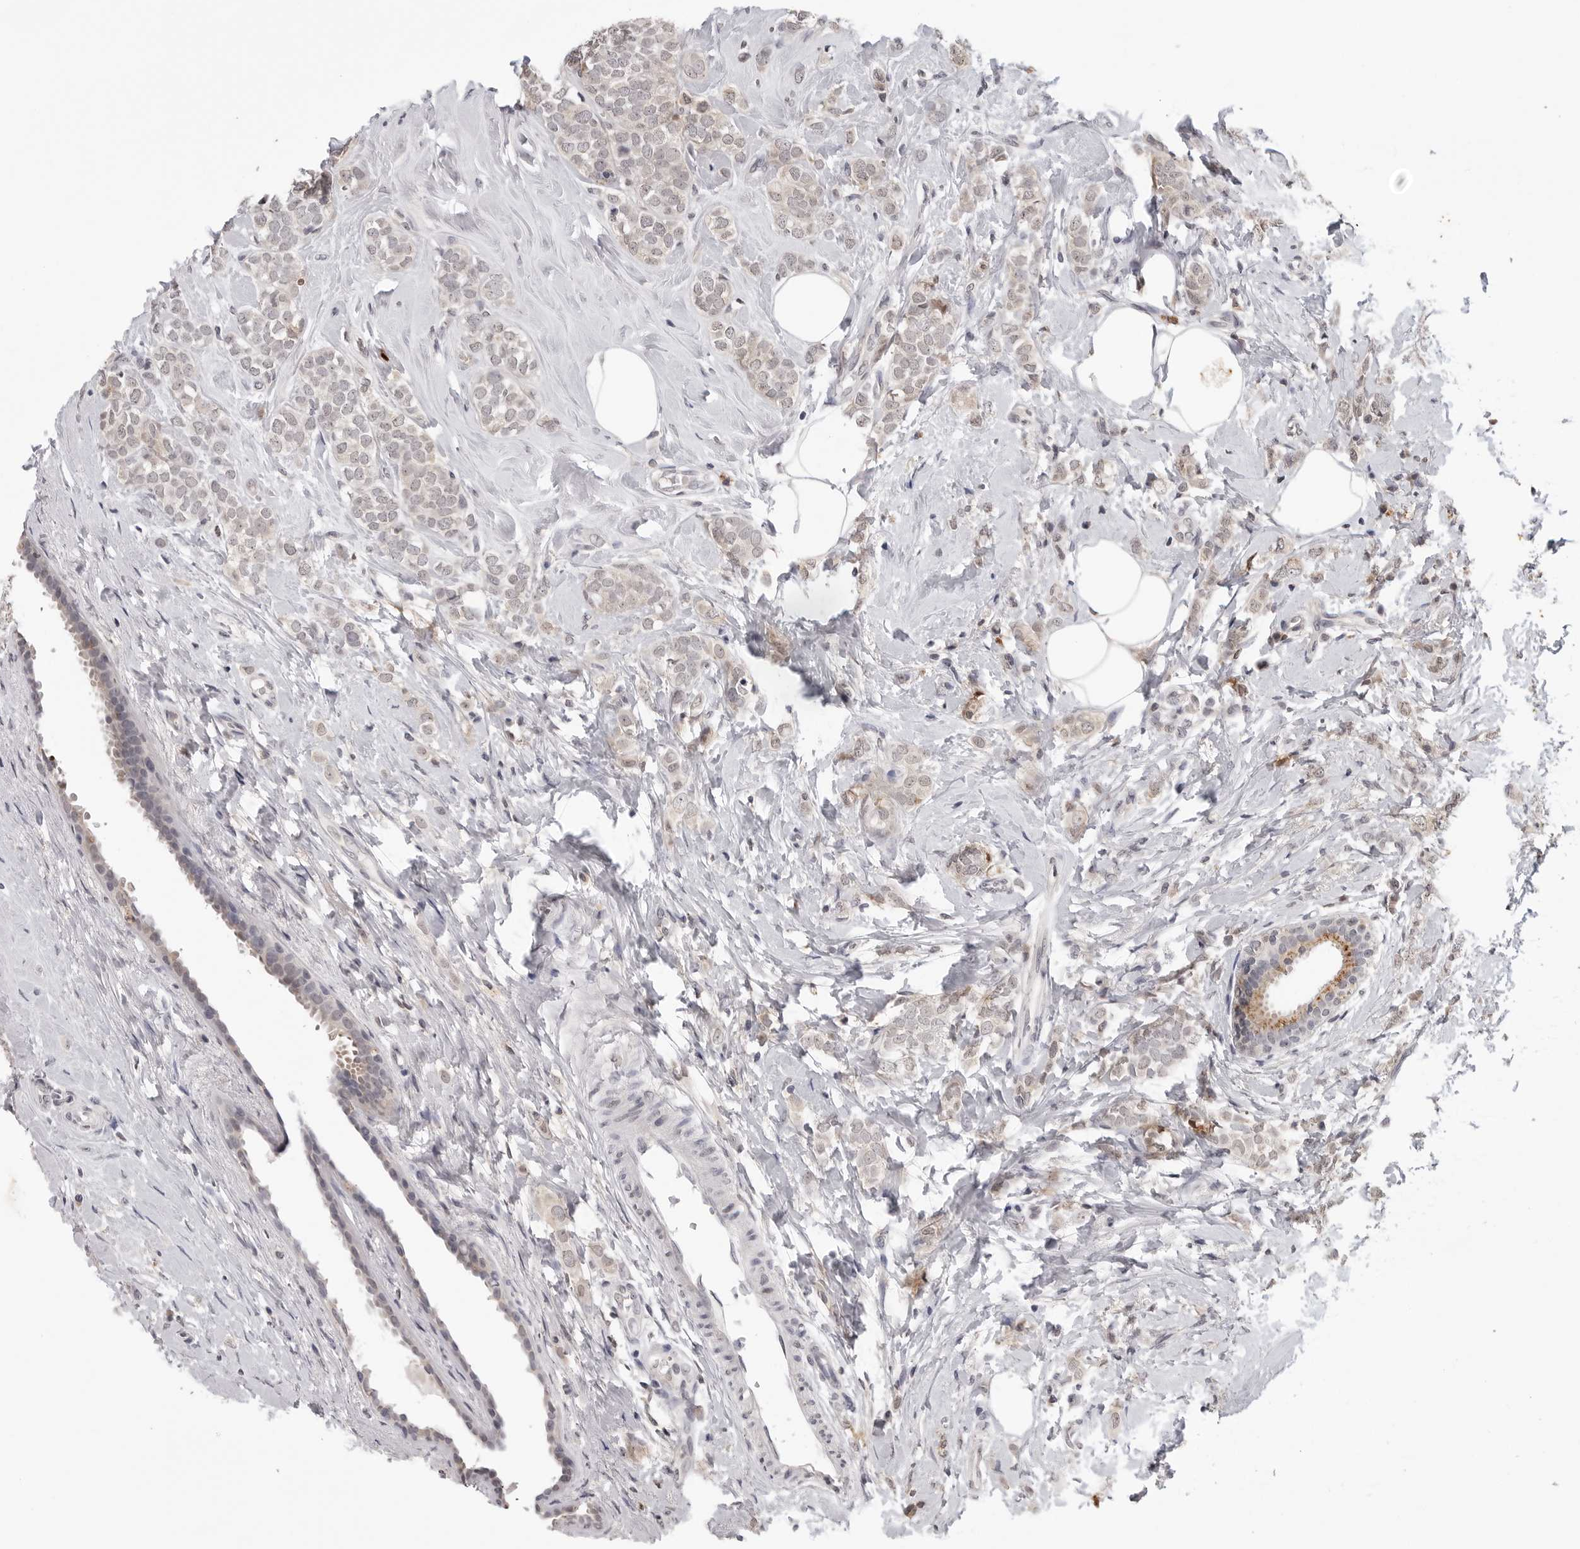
{"staining": {"intensity": "weak", "quantity": "<25%", "location": "cytoplasmic/membranous"}, "tissue": "breast cancer", "cell_type": "Tumor cells", "image_type": "cancer", "snomed": [{"axis": "morphology", "description": "Lobular carcinoma"}, {"axis": "topography", "description": "Breast"}], "caption": "IHC of breast cancer (lobular carcinoma) displays no expression in tumor cells.", "gene": "CDK20", "patient": {"sex": "female", "age": 47}}